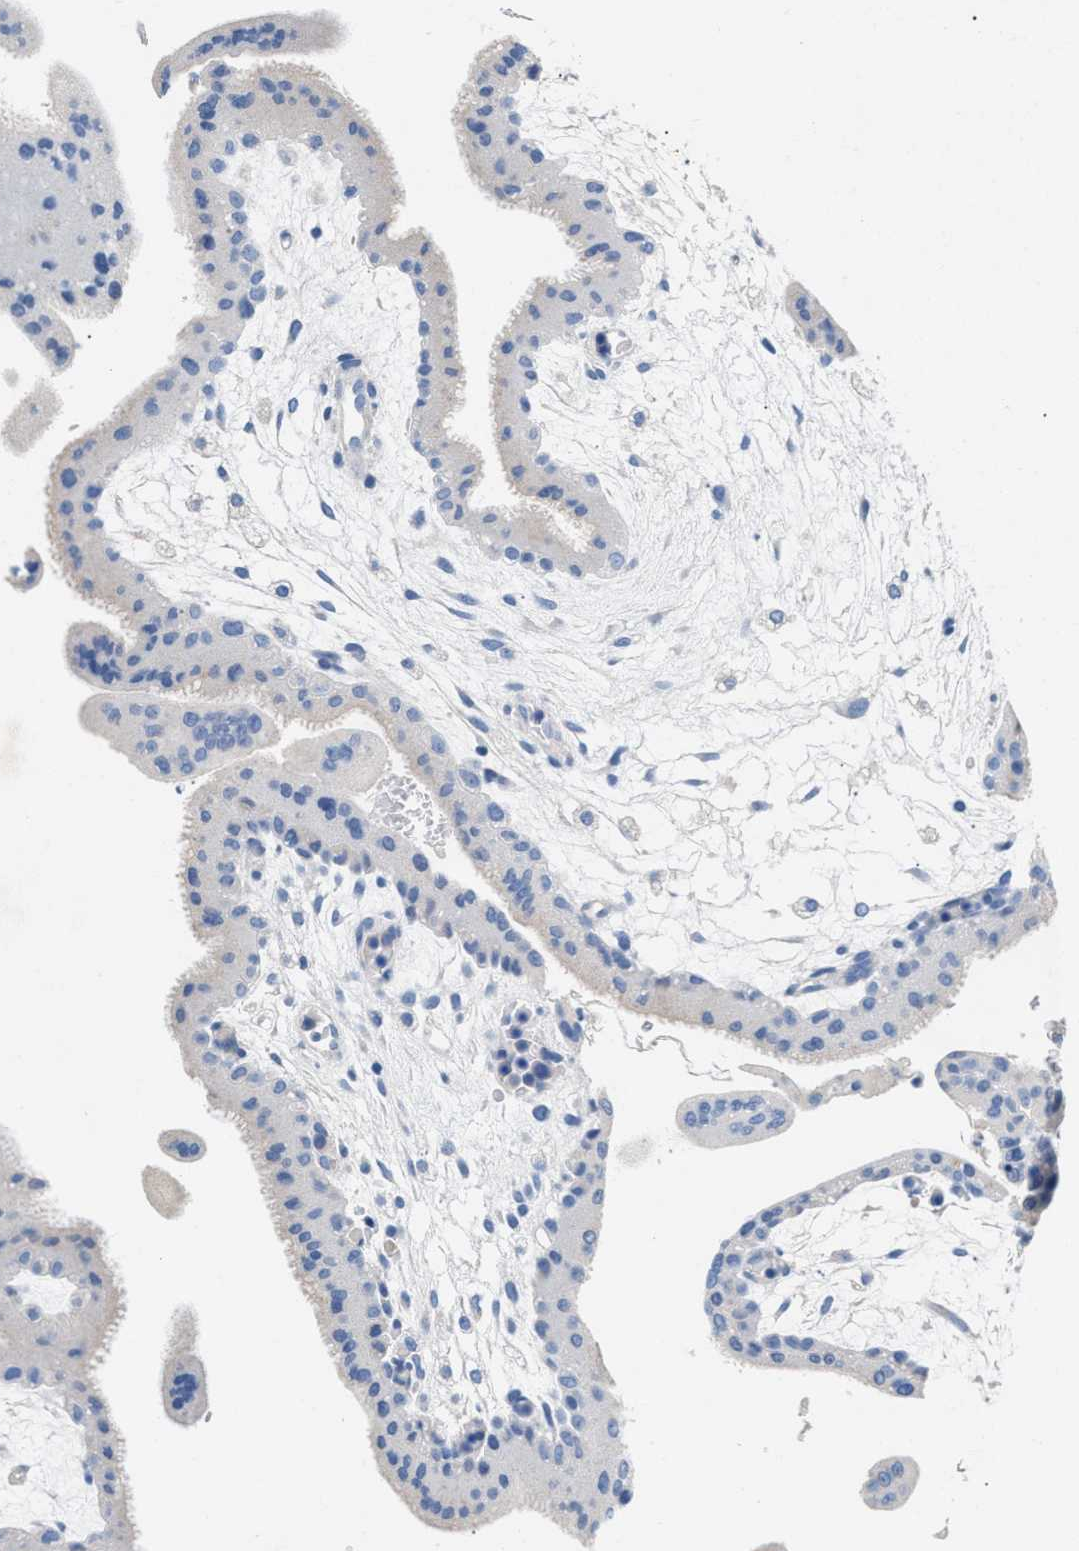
{"staining": {"intensity": "negative", "quantity": "none", "location": "none"}, "tissue": "placenta", "cell_type": "Decidual cells", "image_type": "normal", "snomed": [{"axis": "morphology", "description": "Normal tissue, NOS"}, {"axis": "topography", "description": "Placenta"}], "caption": "Immunohistochemical staining of normal human placenta exhibits no significant positivity in decidual cells. (Immunohistochemistry (ihc), brightfield microscopy, high magnification).", "gene": "SLFN13", "patient": {"sex": "female", "age": 35}}